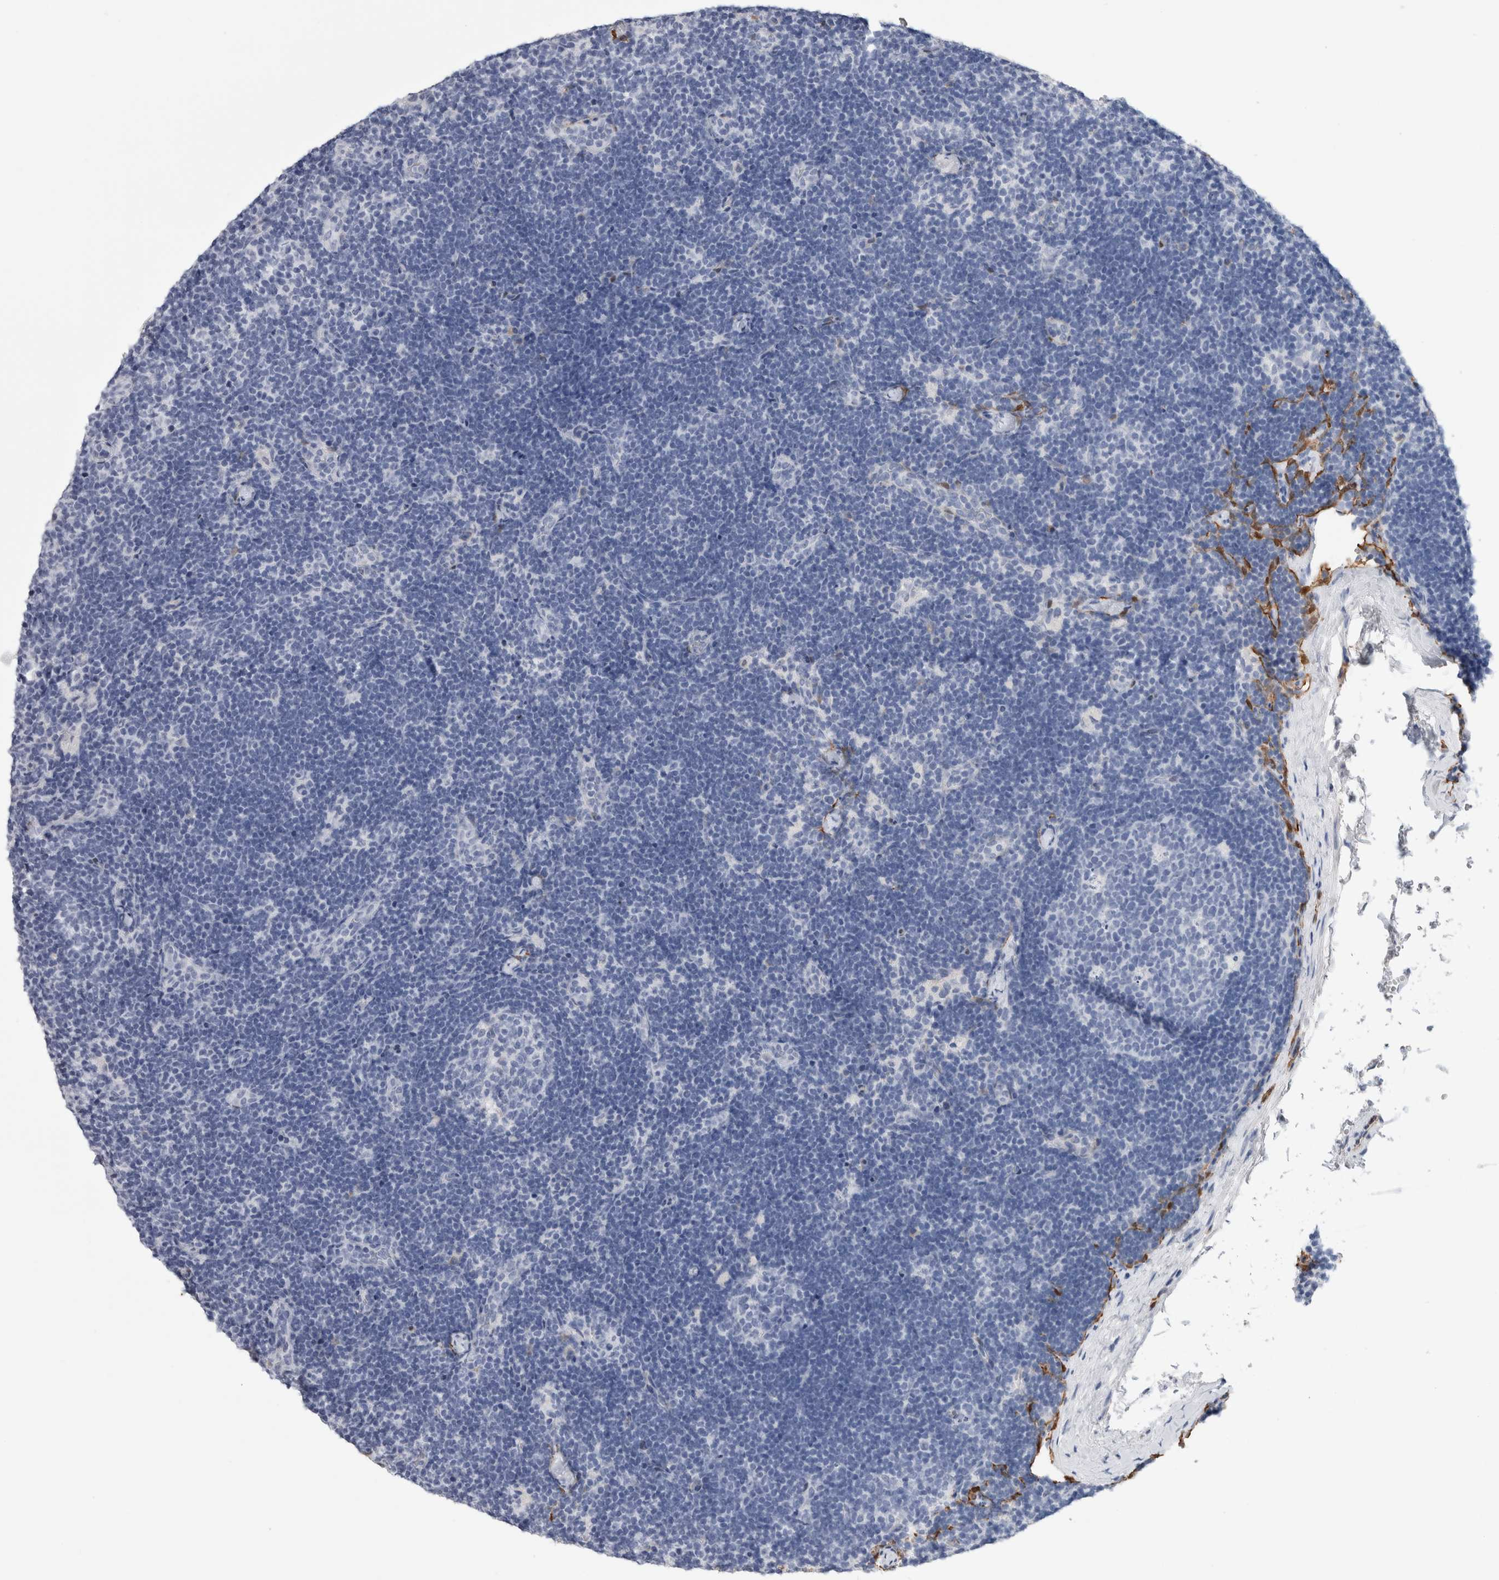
{"staining": {"intensity": "negative", "quantity": "none", "location": "none"}, "tissue": "lymph node", "cell_type": "Germinal center cells", "image_type": "normal", "snomed": [{"axis": "morphology", "description": "Normal tissue, NOS"}, {"axis": "topography", "description": "Lymph node"}], "caption": "Lymph node was stained to show a protein in brown. There is no significant positivity in germinal center cells. The staining was performed using DAB to visualize the protein expression in brown, while the nuclei were stained in blue with hematoxylin (Magnification: 20x).", "gene": "FABP4", "patient": {"sex": "female", "age": 22}}